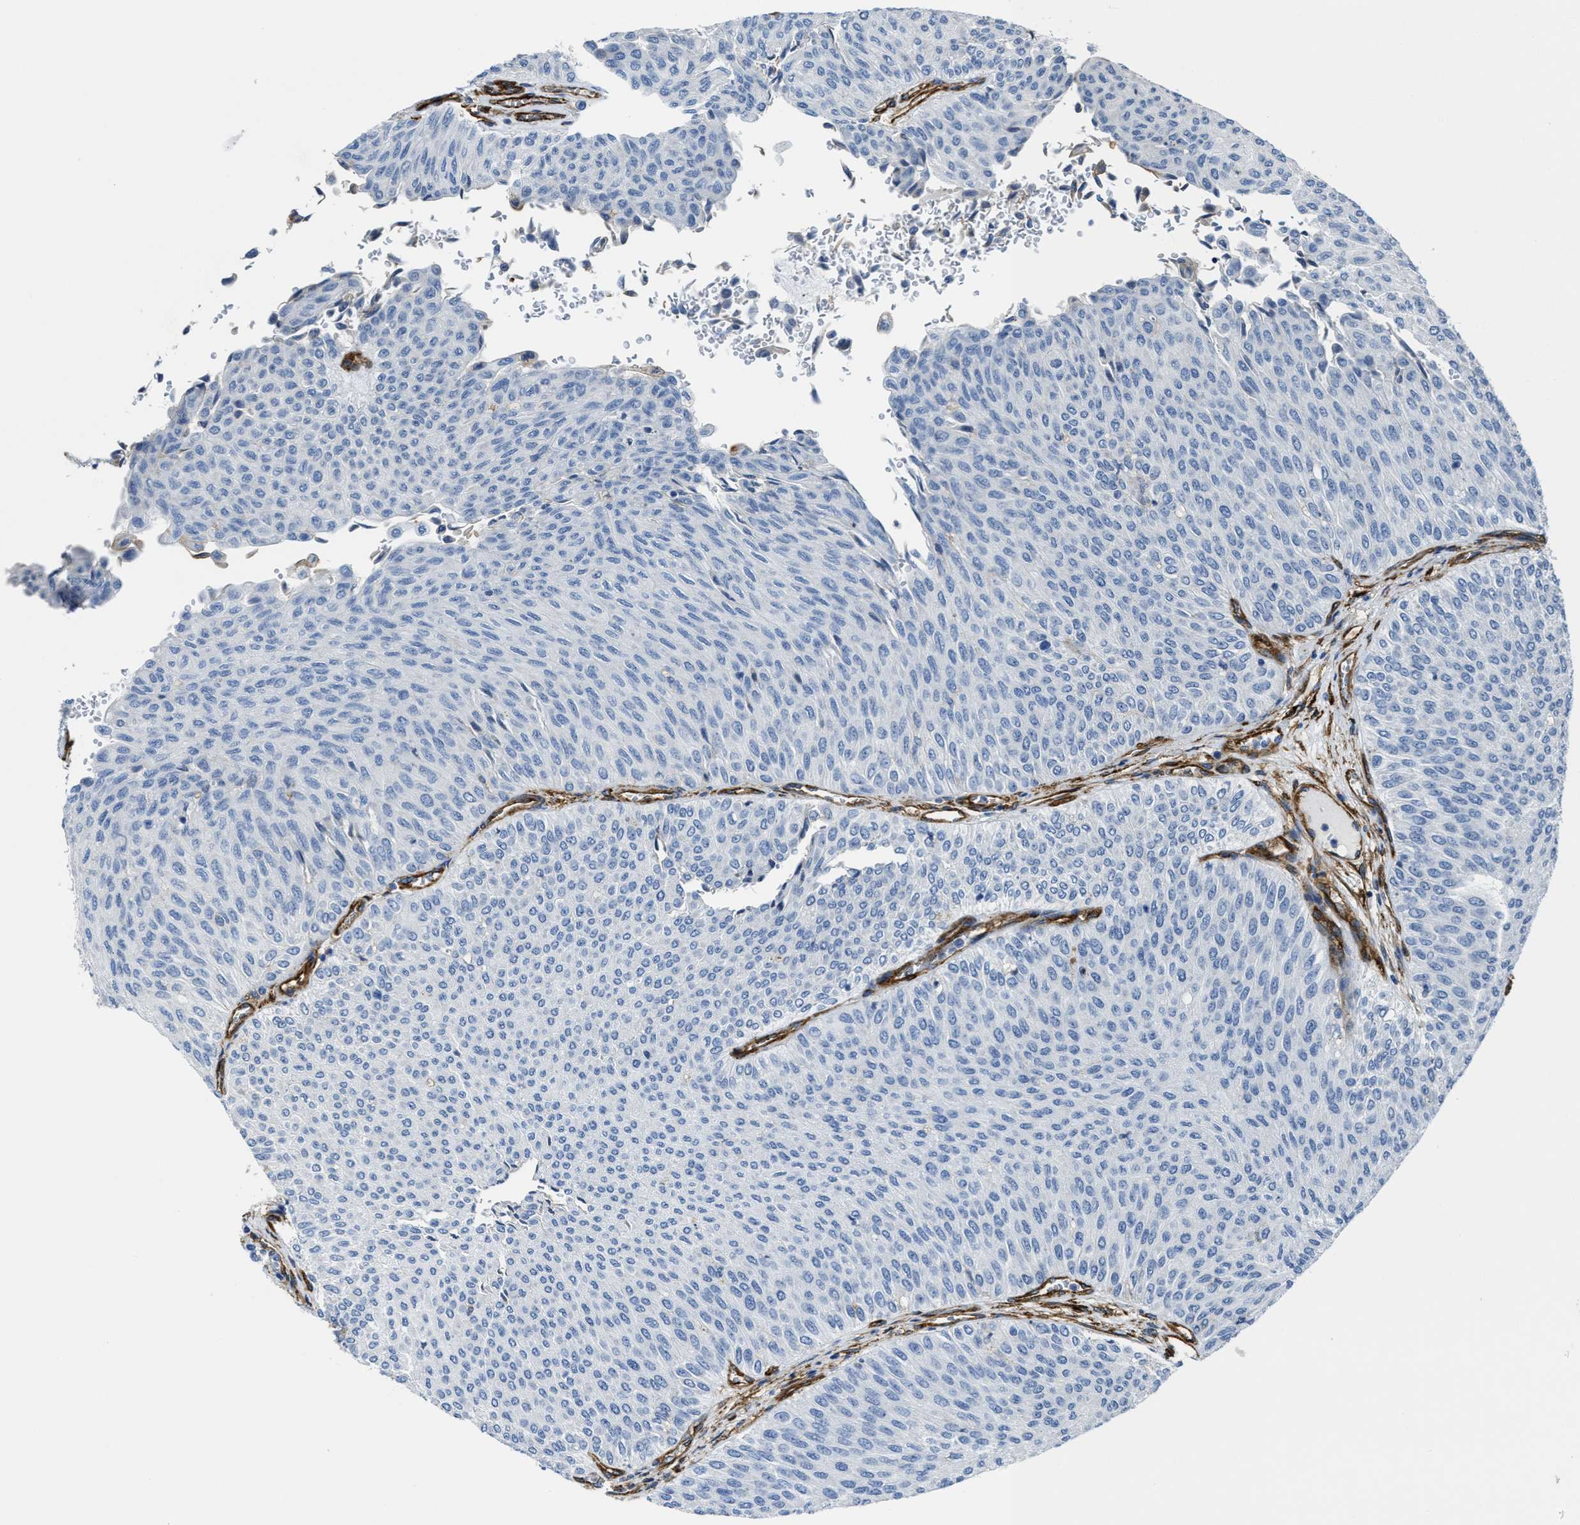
{"staining": {"intensity": "negative", "quantity": "none", "location": "none"}, "tissue": "urothelial cancer", "cell_type": "Tumor cells", "image_type": "cancer", "snomed": [{"axis": "morphology", "description": "Urothelial carcinoma, Low grade"}, {"axis": "topography", "description": "Urinary bladder"}], "caption": "Protein analysis of urothelial cancer exhibits no significant expression in tumor cells.", "gene": "NAB1", "patient": {"sex": "male", "age": 78}}